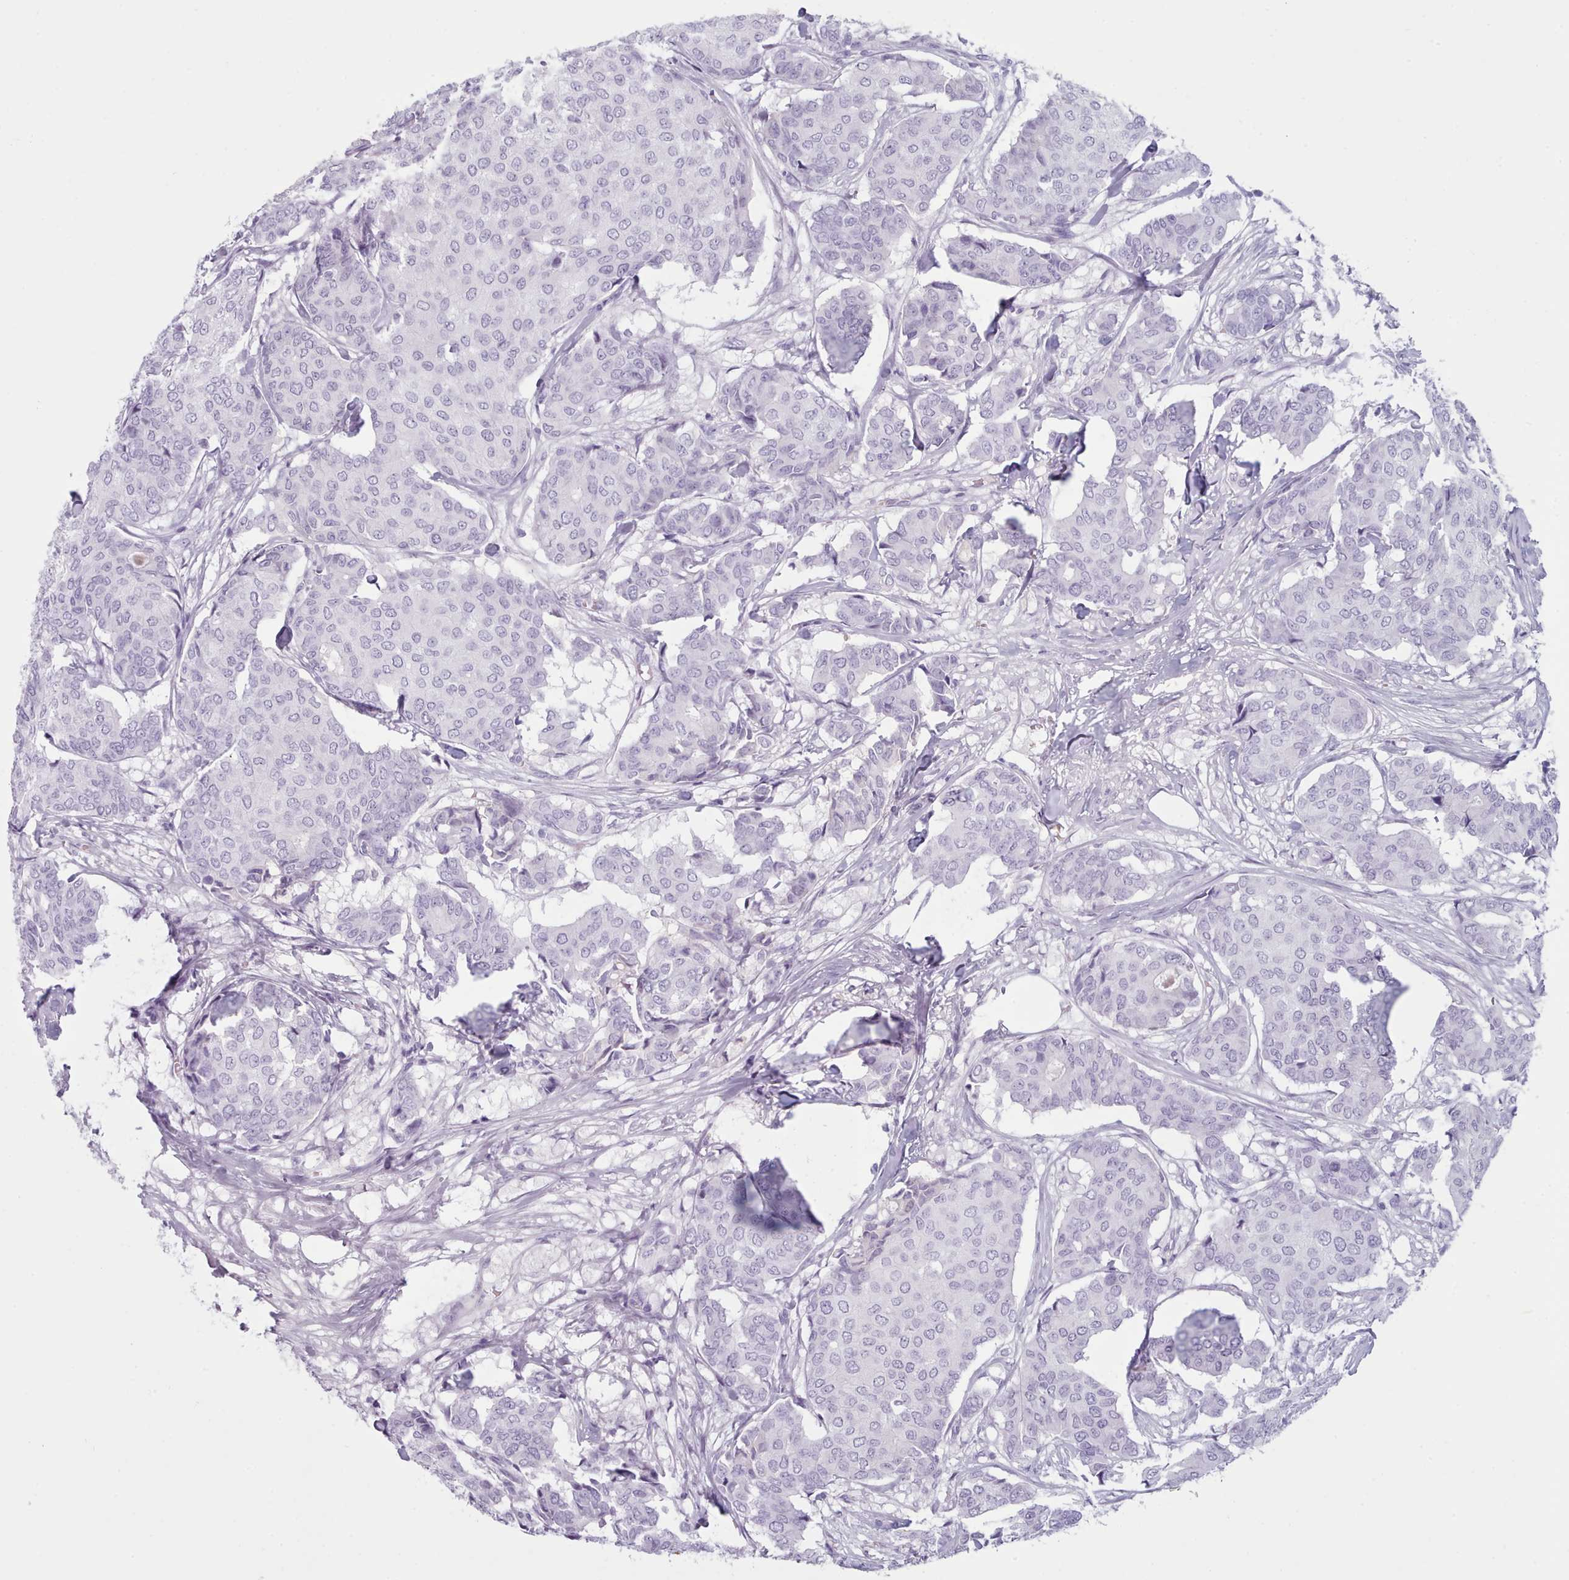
{"staining": {"intensity": "negative", "quantity": "none", "location": "none"}, "tissue": "breast cancer", "cell_type": "Tumor cells", "image_type": "cancer", "snomed": [{"axis": "morphology", "description": "Duct carcinoma"}, {"axis": "topography", "description": "Breast"}], "caption": "Immunohistochemistry of invasive ductal carcinoma (breast) displays no expression in tumor cells.", "gene": "ZNF43", "patient": {"sex": "female", "age": 75}}